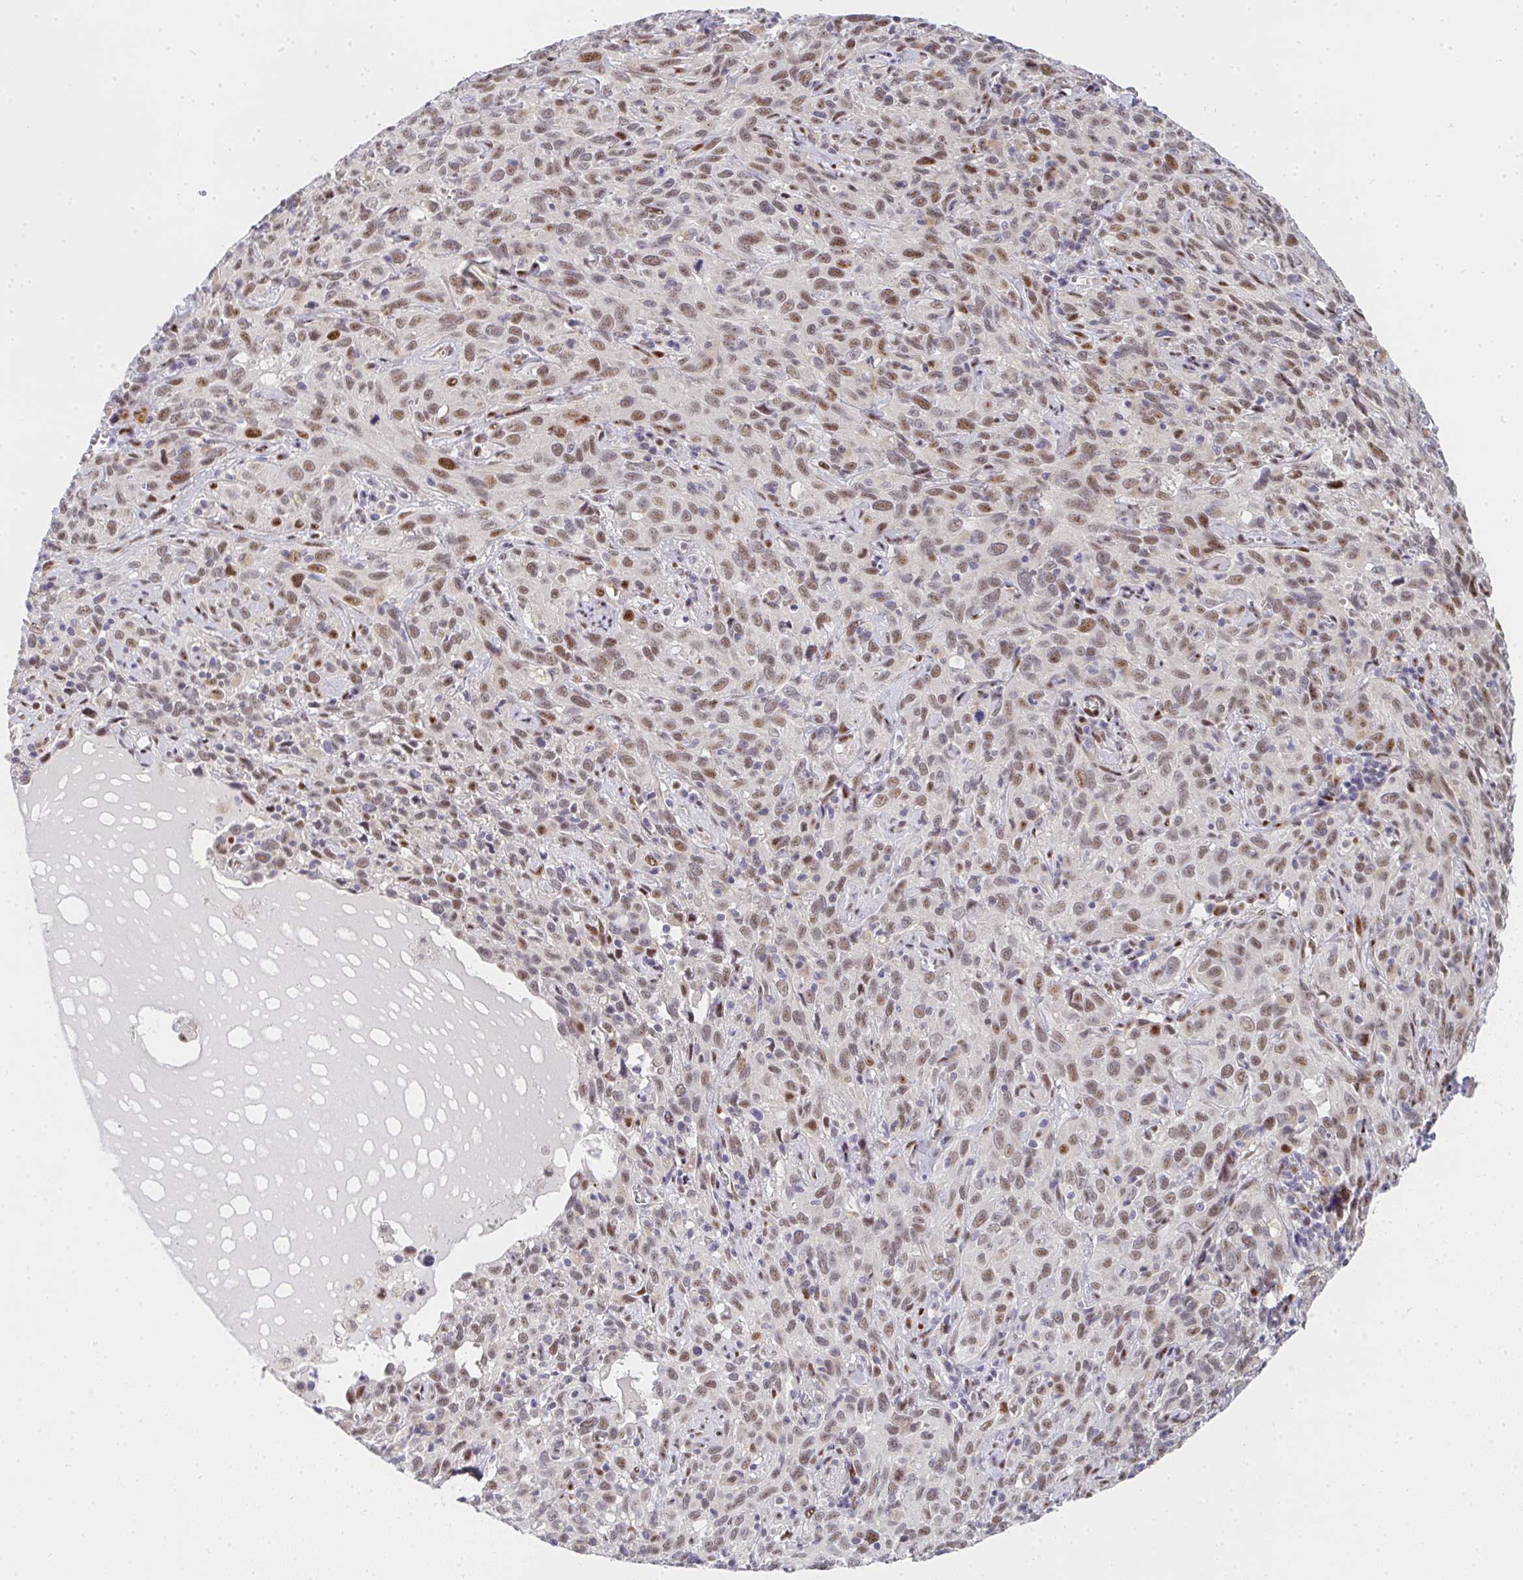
{"staining": {"intensity": "moderate", "quantity": ">75%", "location": "nuclear"}, "tissue": "cervical cancer", "cell_type": "Tumor cells", "image_type": "cancer", "snomed": [{"axis": "morphology", "description": "Normal tissue, NOS"}, {"axis": "morphology", "description": "Squamous cell carcinoma, NOS"}, {"axis": "topography", "description": "Cervix"}], "caption": "This image demonstrates IHC staining of human cervical squamous cell carcinoma, with medium moderate nuclear staining in approximately >75% of tumor cells.", "gene": "ZIC3", "patient": {"sex": "female", "age": 51}}